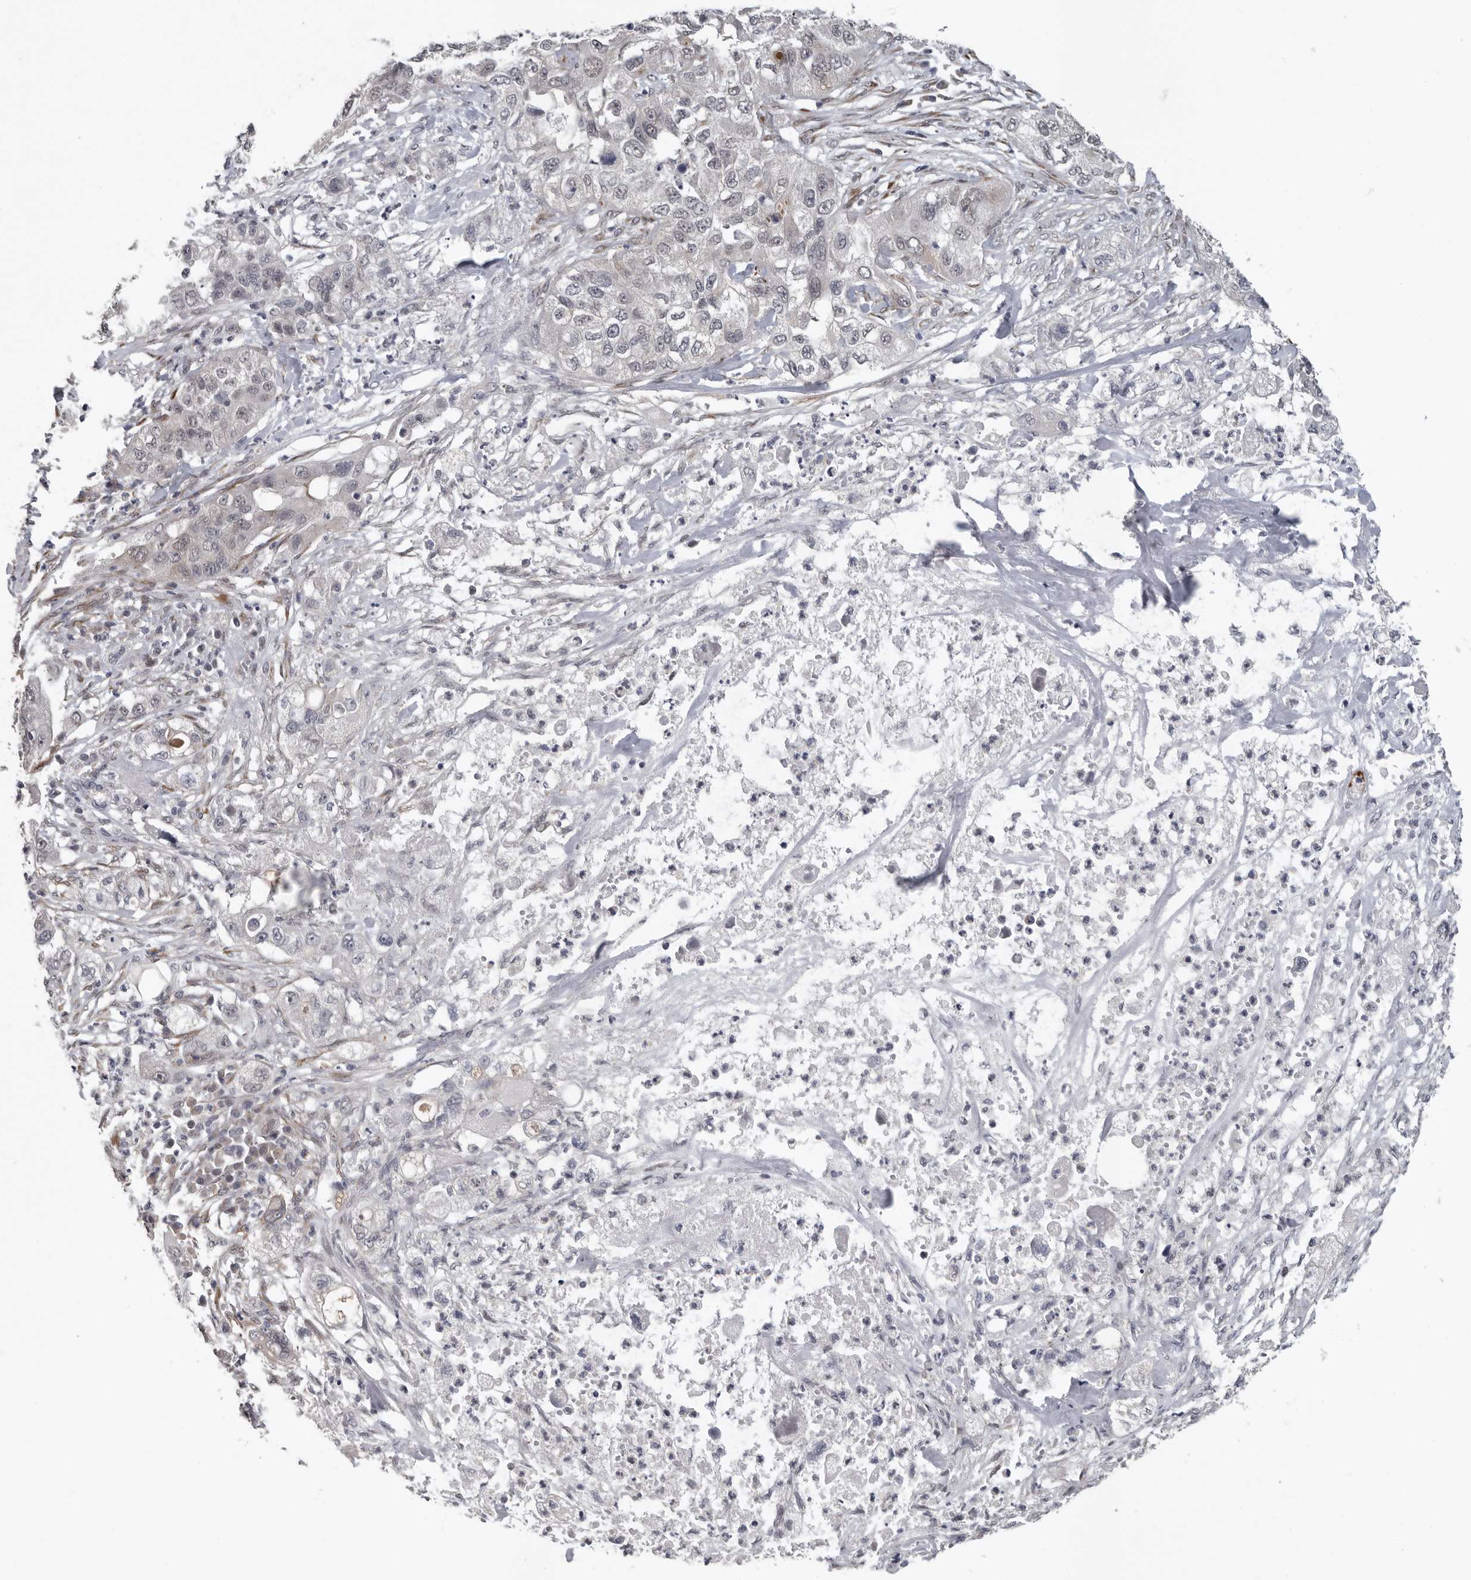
{"staining": {"intensity": "negative", "quantity": "none", "location": "none"}, "tissue": "pancreatic cancer", "cell_type": "Tumor cells", "image_type": "cancer", "snomed": [{"axis": "morphology", "description": "Adenocarcinoma, NOS"}, {"axis": "topography", "description": "Pancreas"}], "caption": "The IHC photomicrograph has no significant staining in tumor cells of pancreatic cancer tissue.", "gene": "RALGPS2", "patient": {"sex": "female", "age": 78}}